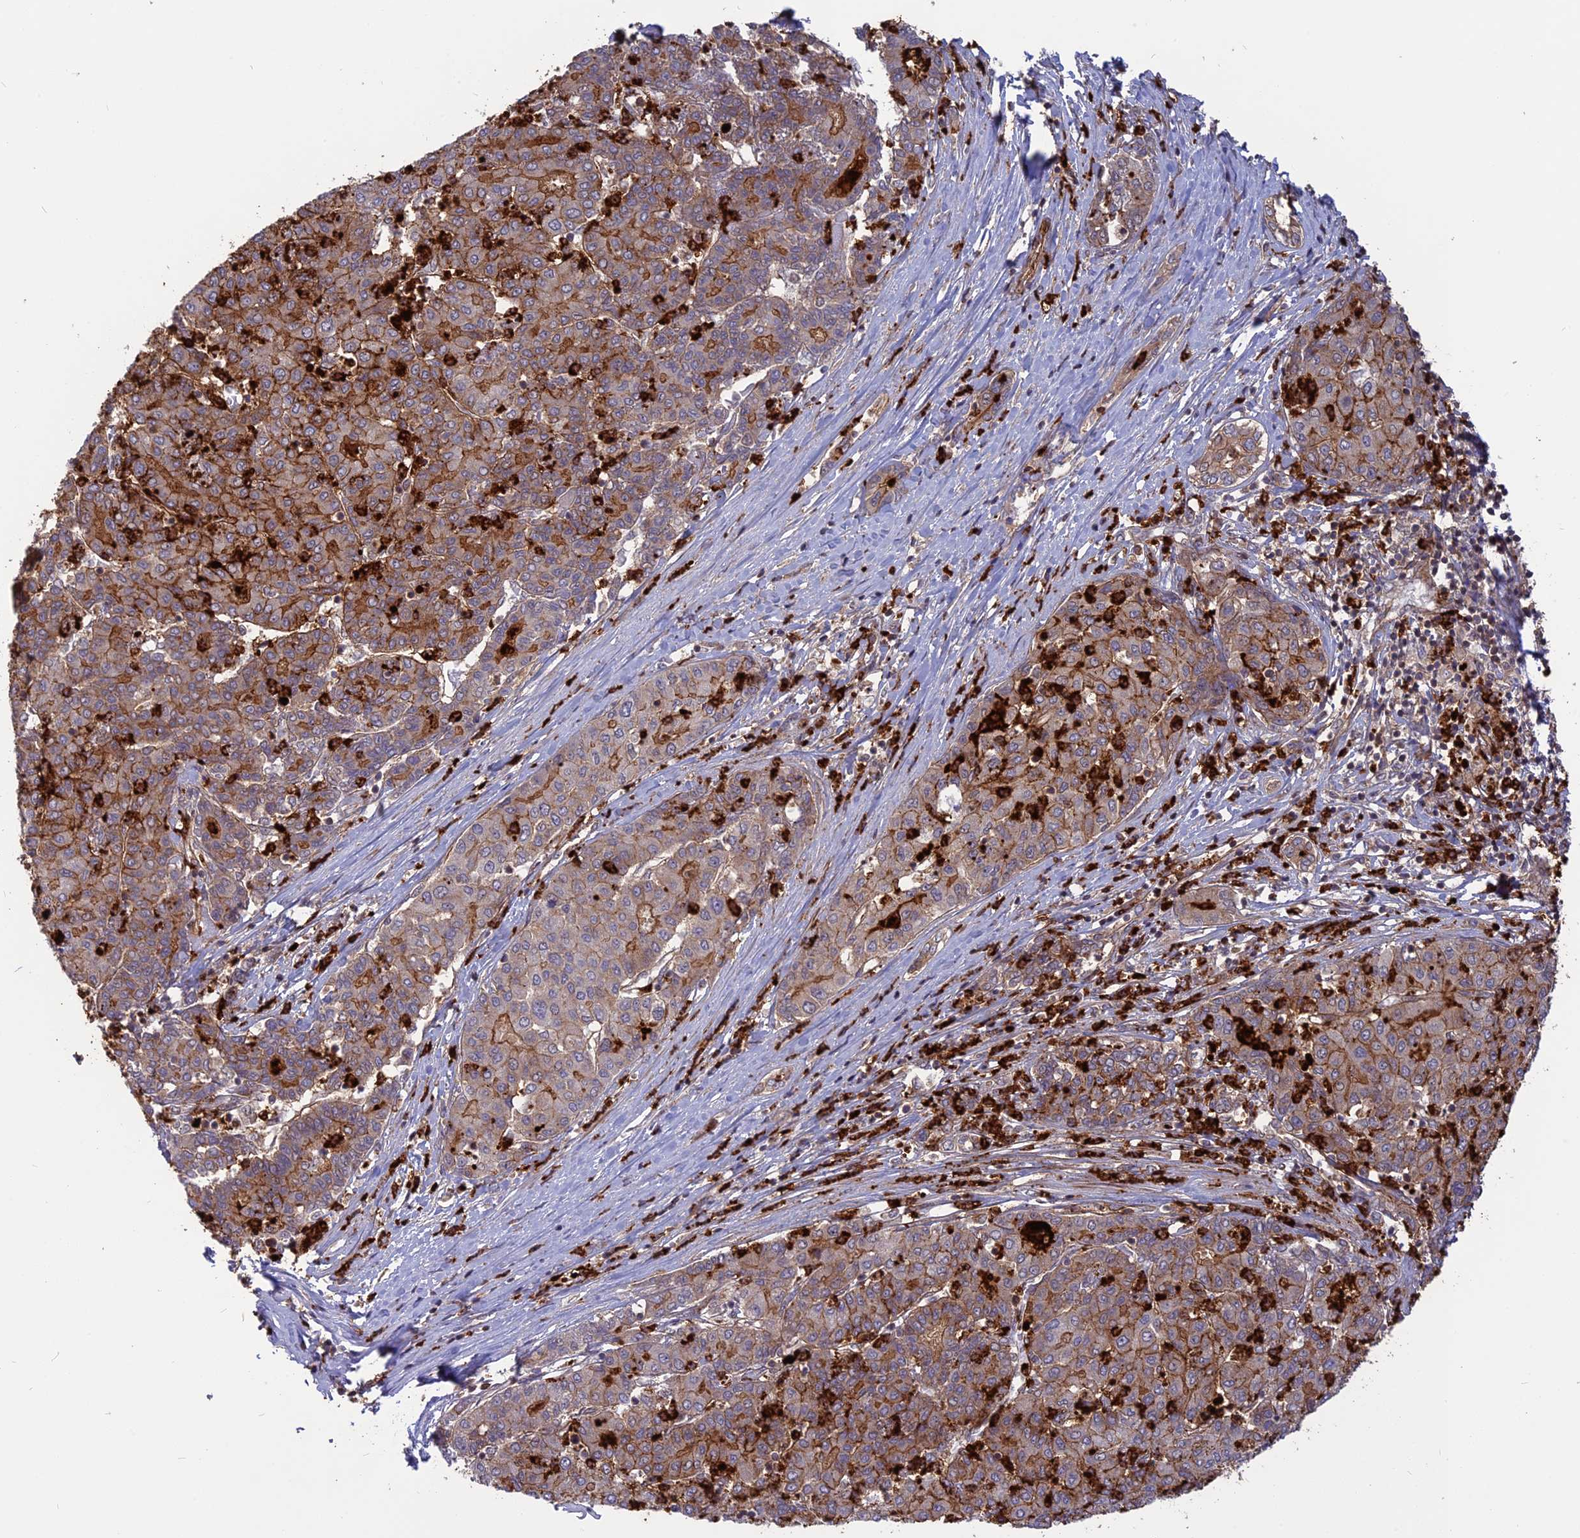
{"staining": {"intensity": "moderate", "quantity": "25%-75%", "location": "cytoplasmic/membranous"}, "tissue": "liver cancer", "cell_type": "Tumor cells", "image_type": "cancer", "snomed": [{"axis": "morphology", "description": "Carcinoma, Hepatocellular, NOS"}, {"axis": "topography", "description": "Liver"}], "caption": "A micrograph of human liver hepatocellular carcinoma stained for a protein reveals moderate cytoplasmic/membranous brown staining in tumor cells.", "gene": "PHLDB3", "patient": {"sex": "male", "age": 65}}